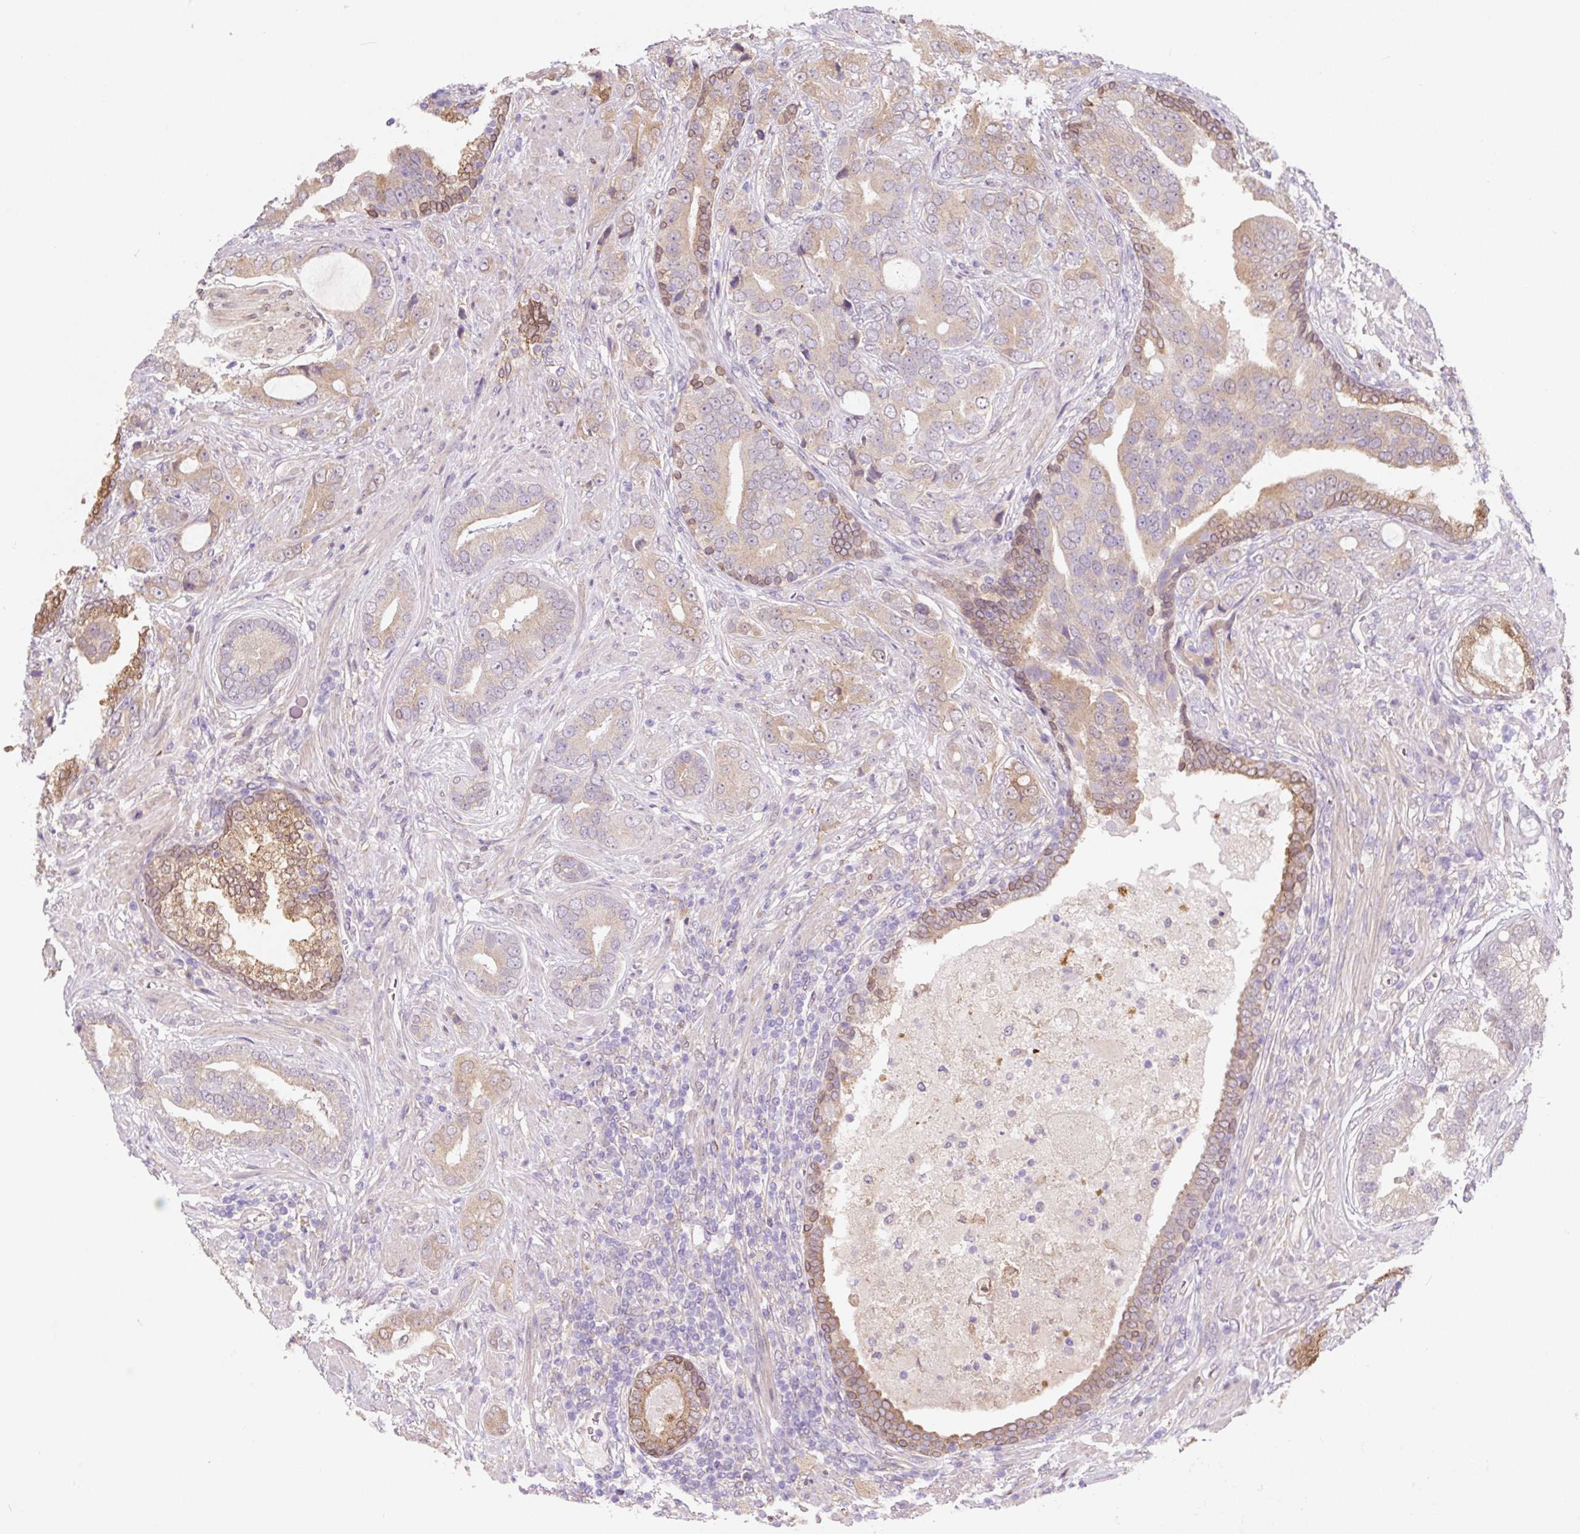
{"staining": {"intensity": "moderate", "quantity": "<25%", "location": "cytoplasmic/membranous"}, "tissue": "prostate cancer", "cell_type": "Tumor cells", "image_type": "cancer", "snomed": [{"axis": "morphology", "description": "Adenocarcinoma, High grade"}, {"axis": "topography", "description": "Prostate"}], "caption": "A high-resolution photomicrograph shows immunohistochemistry staining of prostate cancer, which demonstrates moderate cytoplasmic/membranous staining in approximately <25% of tumor cells. (Stains: DAB in brown, nuclei in blue, Microscopy: brightfield microscopy at high magnification).", "gene": "ASRGL1", "patient": {"sex": "male", "age": 55}}